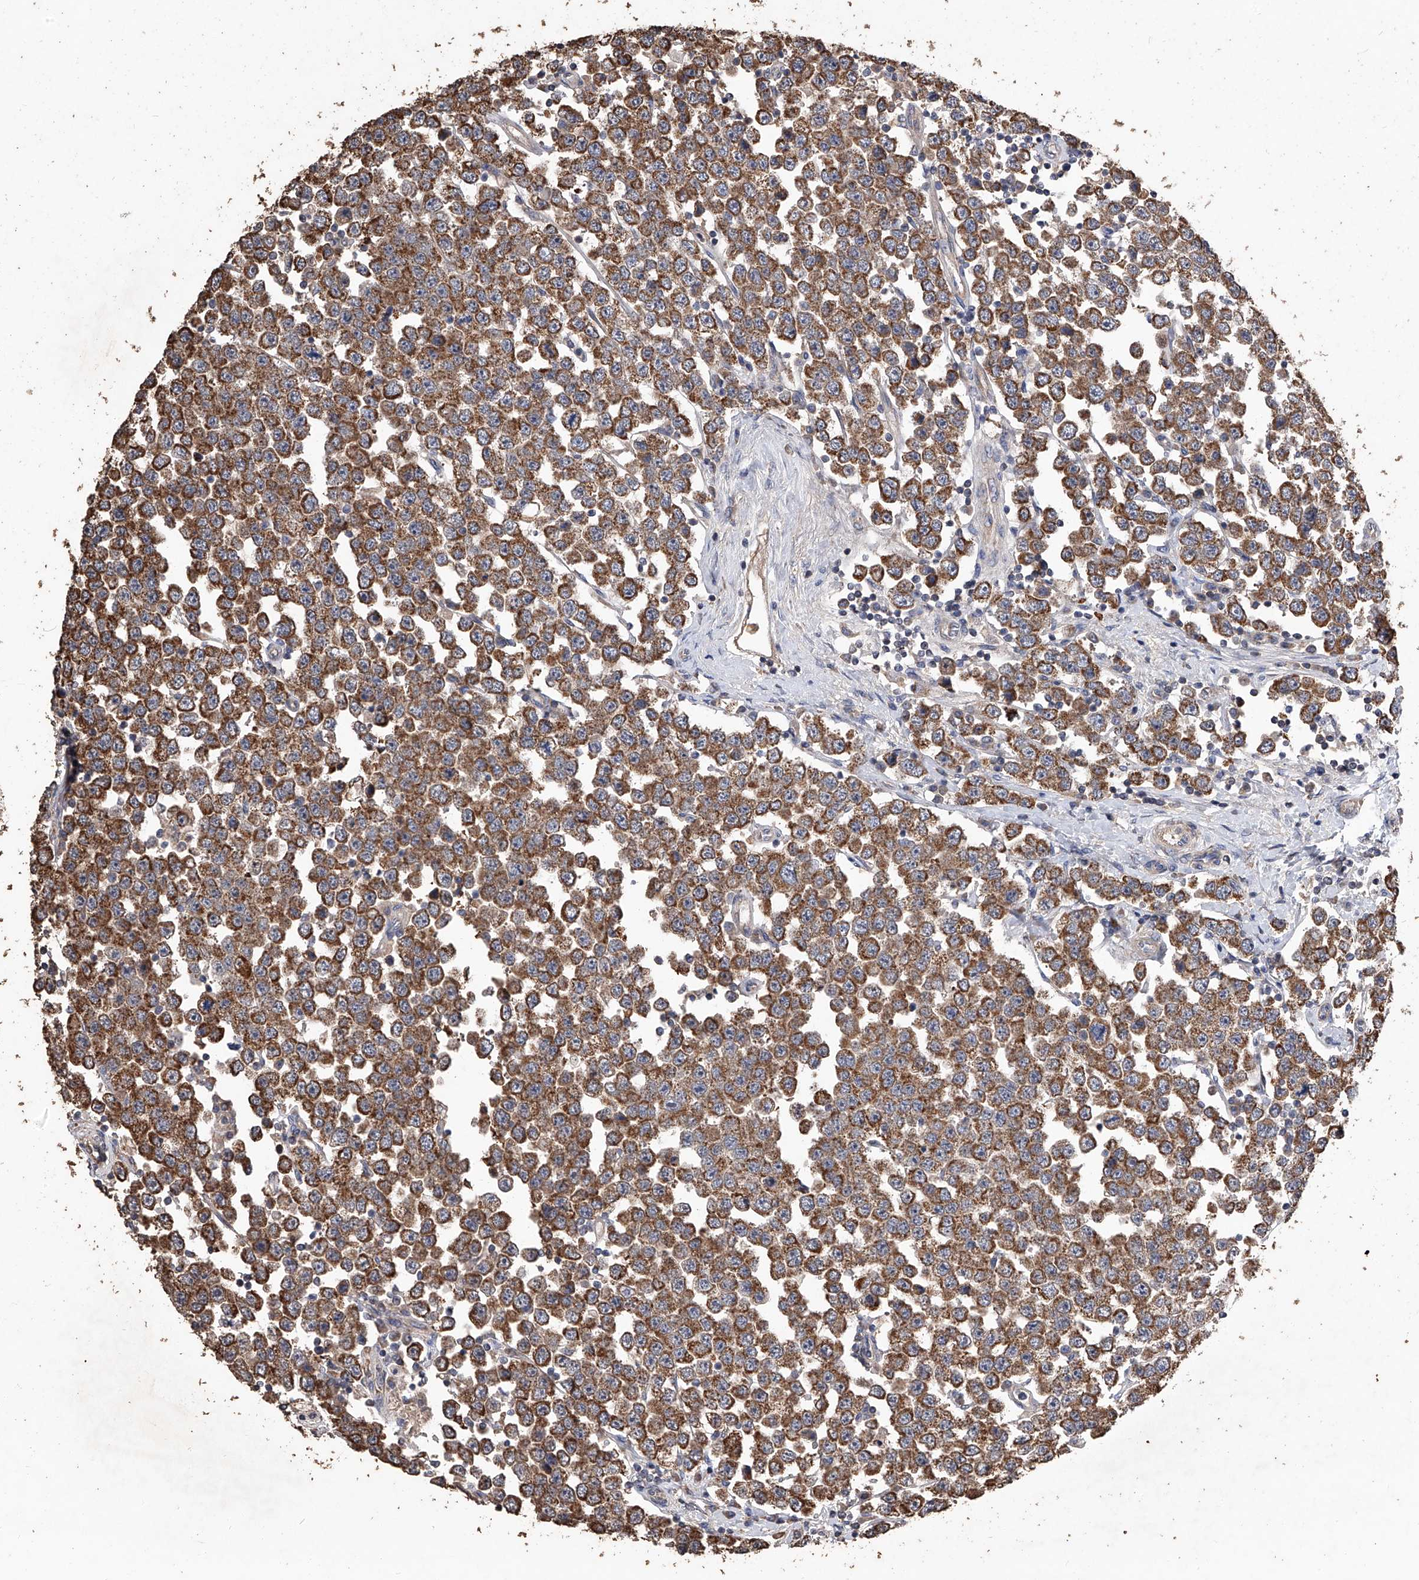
{"staining": {"intensity": "moderate", "quantity": ">75%", "location": "cytoplasmic/membranous"}, "tissue": "testis cancer", "cell_type": "Tumor cells", "image_type": "cancer", "snomed": [{"axis": "morphology", "description": "Seminoma, NOS"}, {"axis": "topography", "description": "Testis"}], "caption": "Protein analysis of testis cancer tissue demonstrates moderate cytoplasmic/membranous staining in approximately >75% of tumor cells.", "gene": "LTV1", "patient": {"sex": "male", "age": 28}}